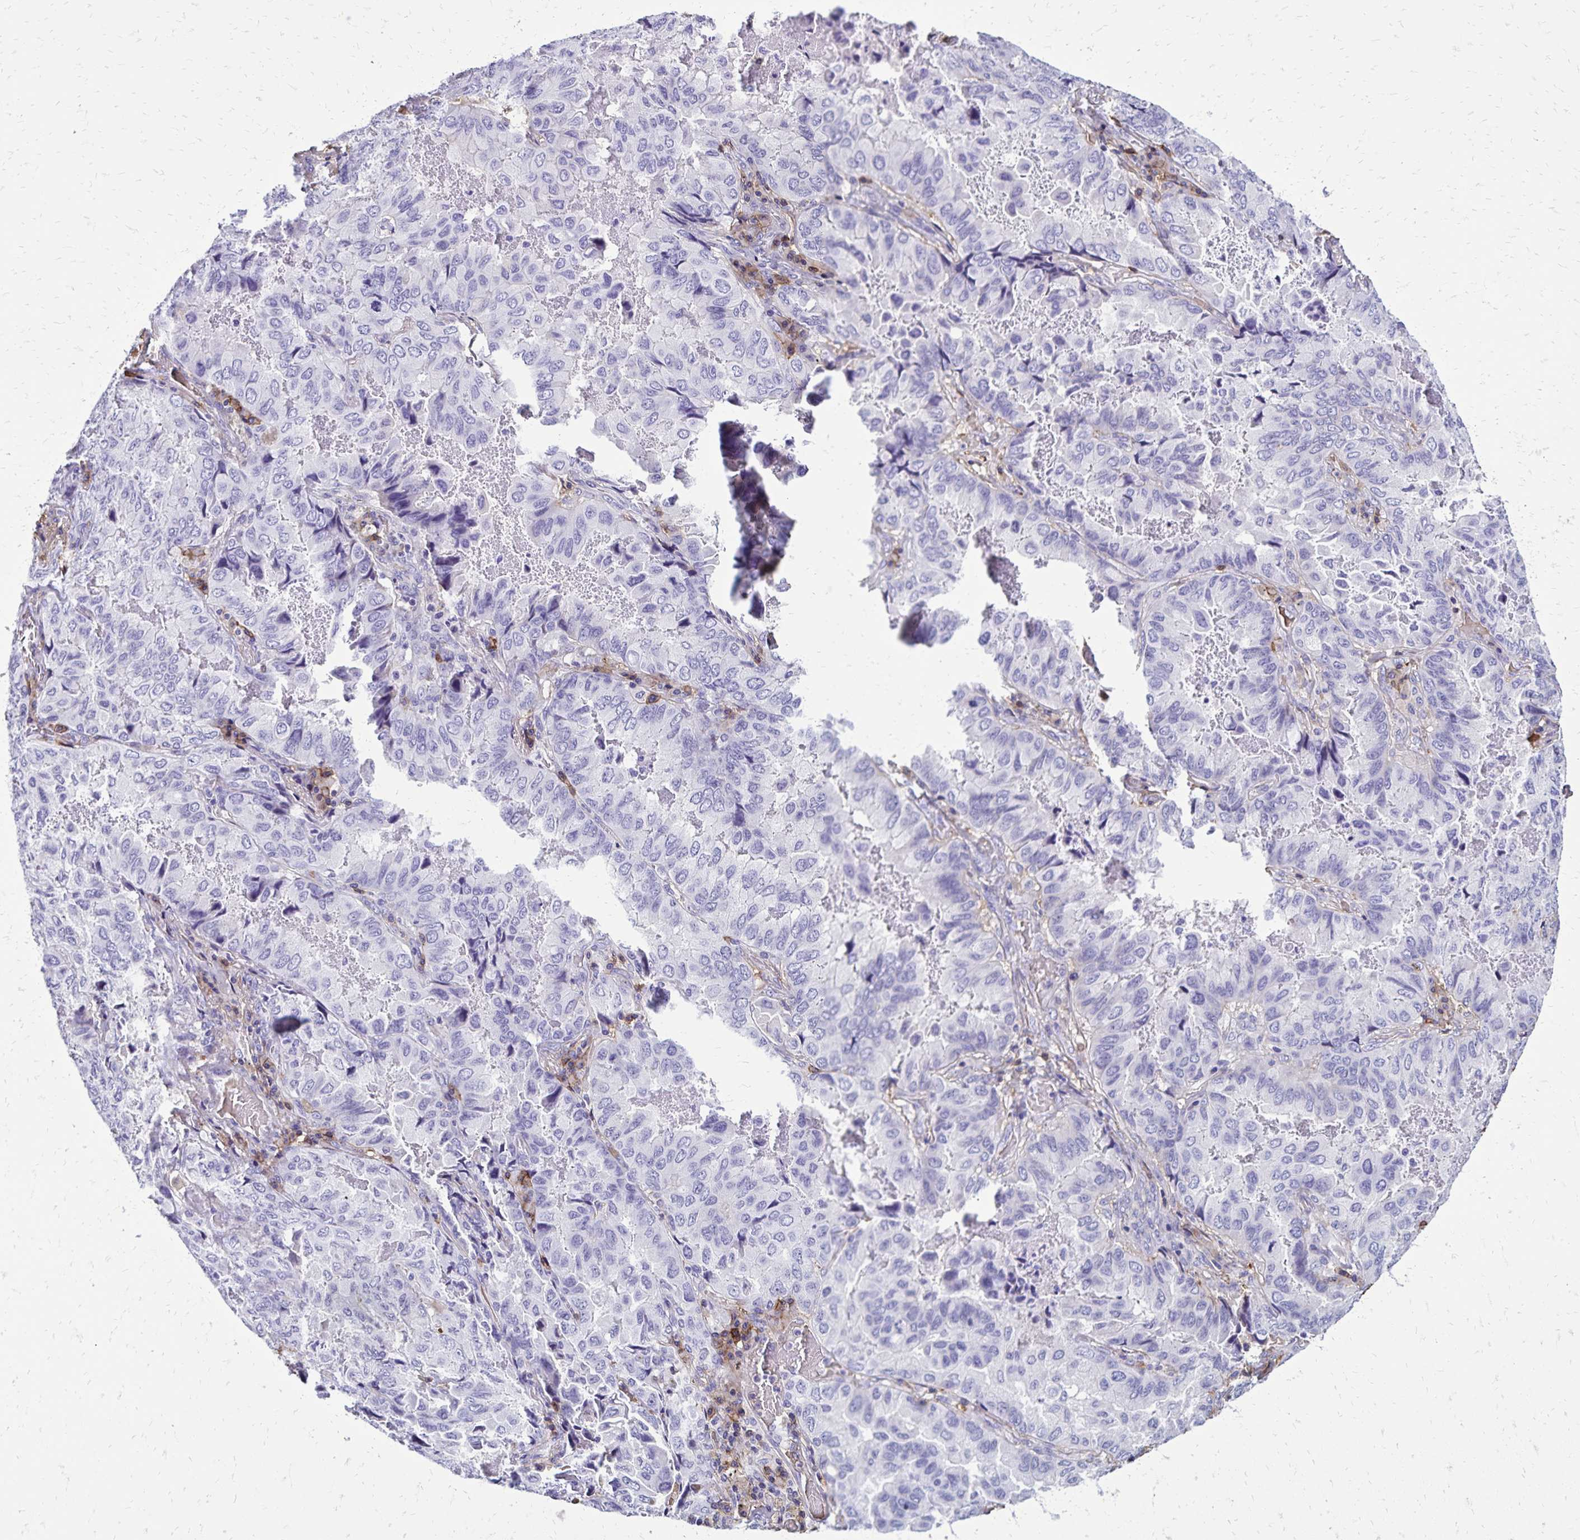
{"staining": {"intensity": "negative", "quantity": "none", "location": "none"}, "tissue": "lung cancer", "cell_type": "Tumor cells", "image_type": "cancer", "snomed": [{"axis": "morphology", "description": "Aneuploidy"}, {"axis": "morphology", "description": "Adenocarcinoma, NOS"}, {"axis": "morphology", "description": "Adenocarcinoma, metastatic, NOS"}, {"axis": "topography", "description": "Lymph node"}, {"axis": "topography", "description": "Lung"}], "caption": "This is a histopathology image of immunohistochemistry (IHC) staining of lung cancer (adenocarcinoma), which shows no positivity in tumor cells. The staining is performed using DAB brown chromogen with nuclei counter-stained in using hematoxylin.", "gene": "CD27", "patient": {"sex": "female", "age": 48}}